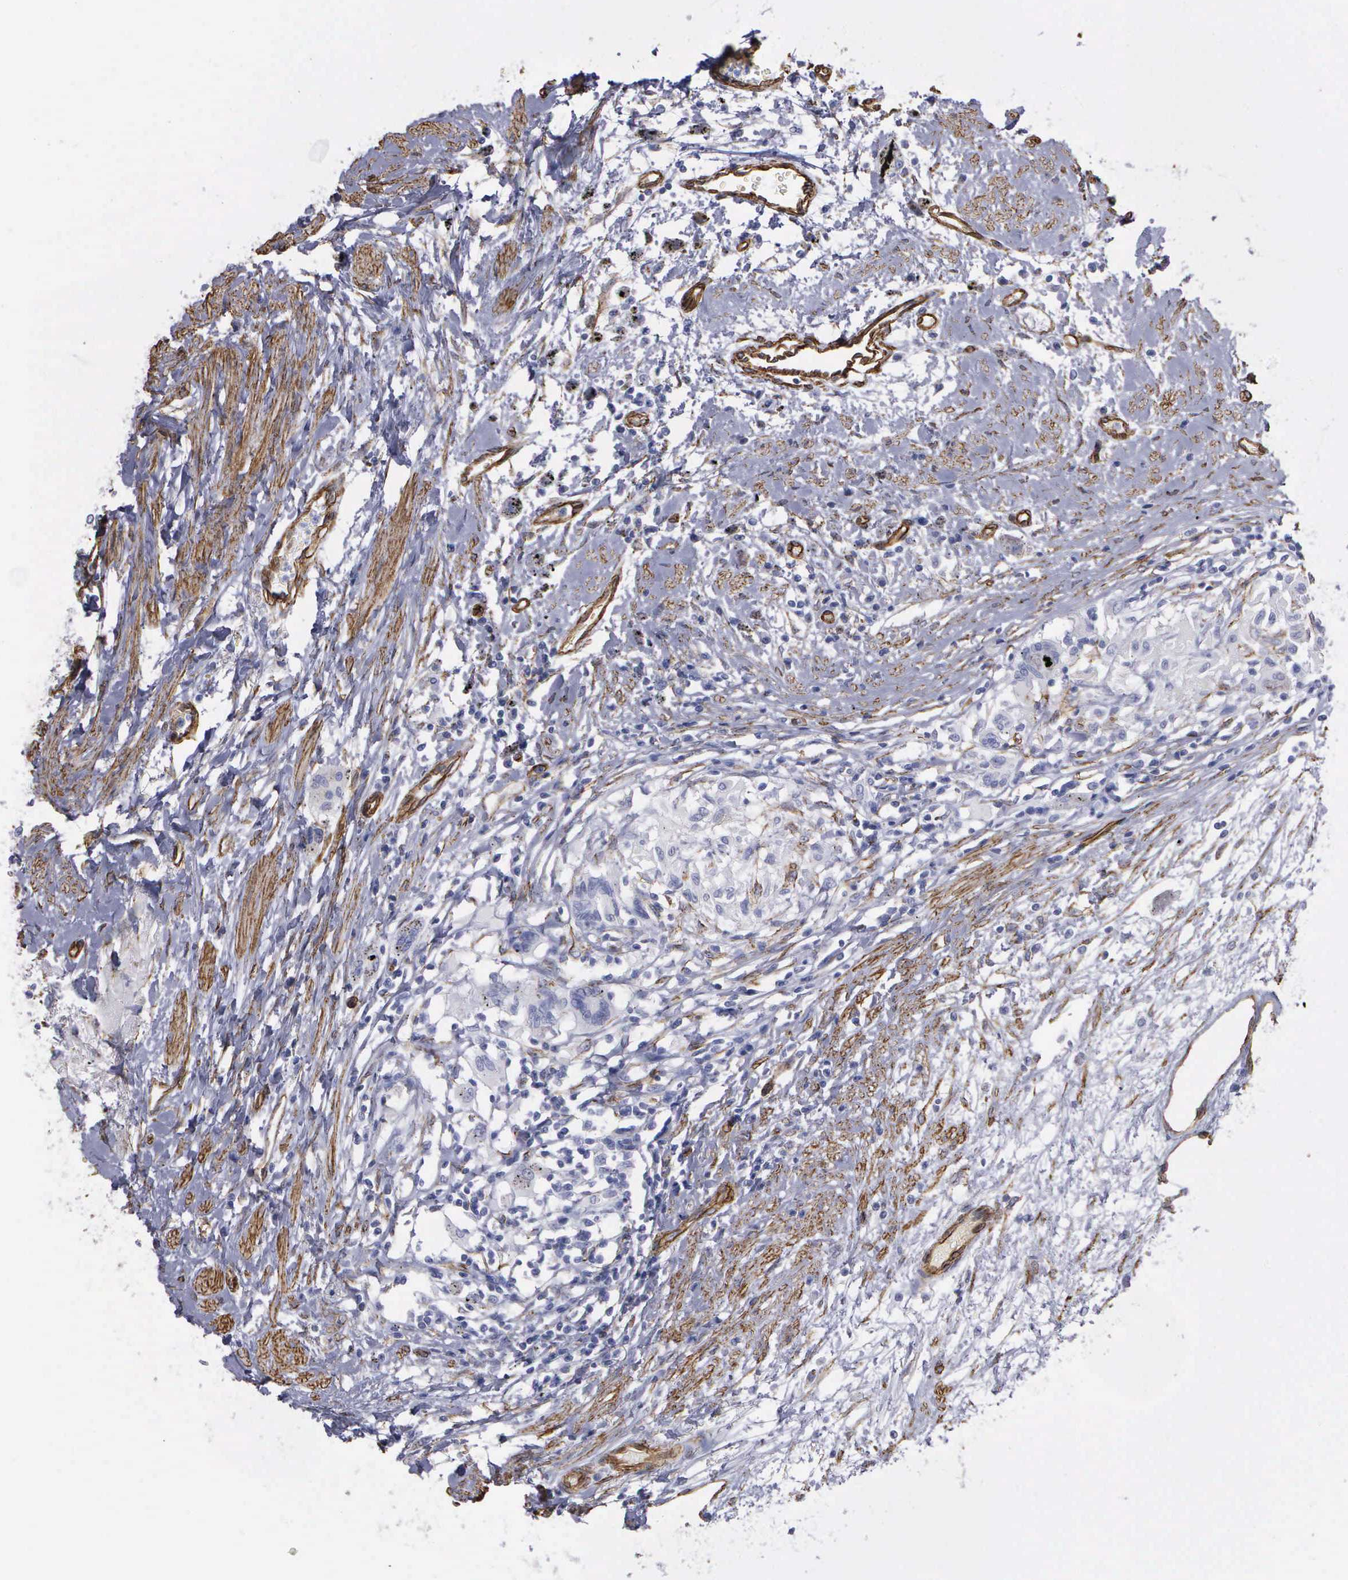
{"staining": {"intensity": "negative", "quantity": "none", "location": "none"}, "tissue": "urothelial cancer", "cell_type": "Tumor cells", "image_type": "cancer", "snomed": [{"axis": "morphology", "description": "Urothelial carcinoma, High grade"}, {"axis": "topography", "description": "Urinary bladder"}], "caption": "The immunohistochemistry photomicrograph has no significant positivity in tumor cells of high-grade urothelial carcinoma tissue. The staining was performed using DAB to visualize the protein expression in brown, while the nuclei were stained in blue with hematoxylin (Magnification: 20x).", "gene": "MAGEB10", "patient": {"sex": "male", "age": 78}}